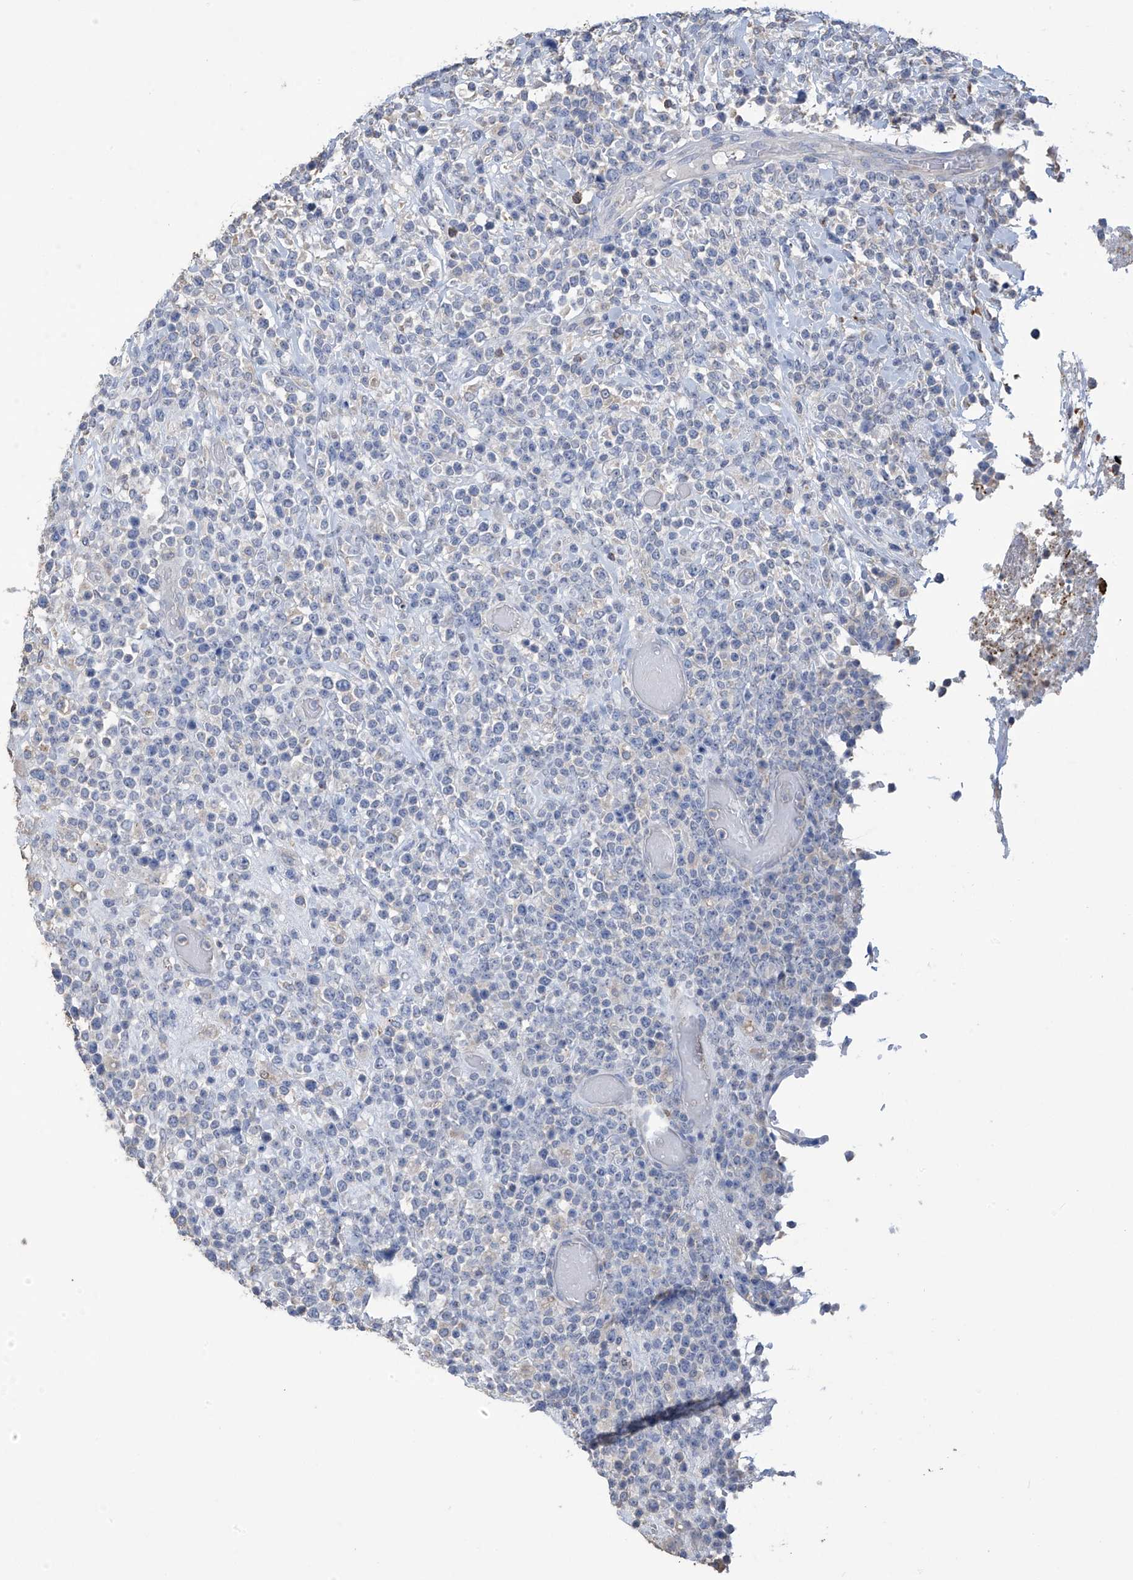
{"staining": {"intensity": "negative", "quantity": "none", "location": "none"}, "tissue": "lymphoma", "cell_type": "Tumor cells", "image_type": "cancer", "snomed": [{"axis": "morphology", "description": "Malignant lymphoma, non-Hodgkin's type, High grade"}, {"axis": "topography", "description": "Colon"}], "caption": "DAB (3,3'-diaminobenzidine) immunohistochemical staining of malignant lymphoma, non-Hodgkin's type (high-grade) reveals no significant staining in tumor cells.", "gene": "OGT", "patient": {"sex": "female", "age": 53}}